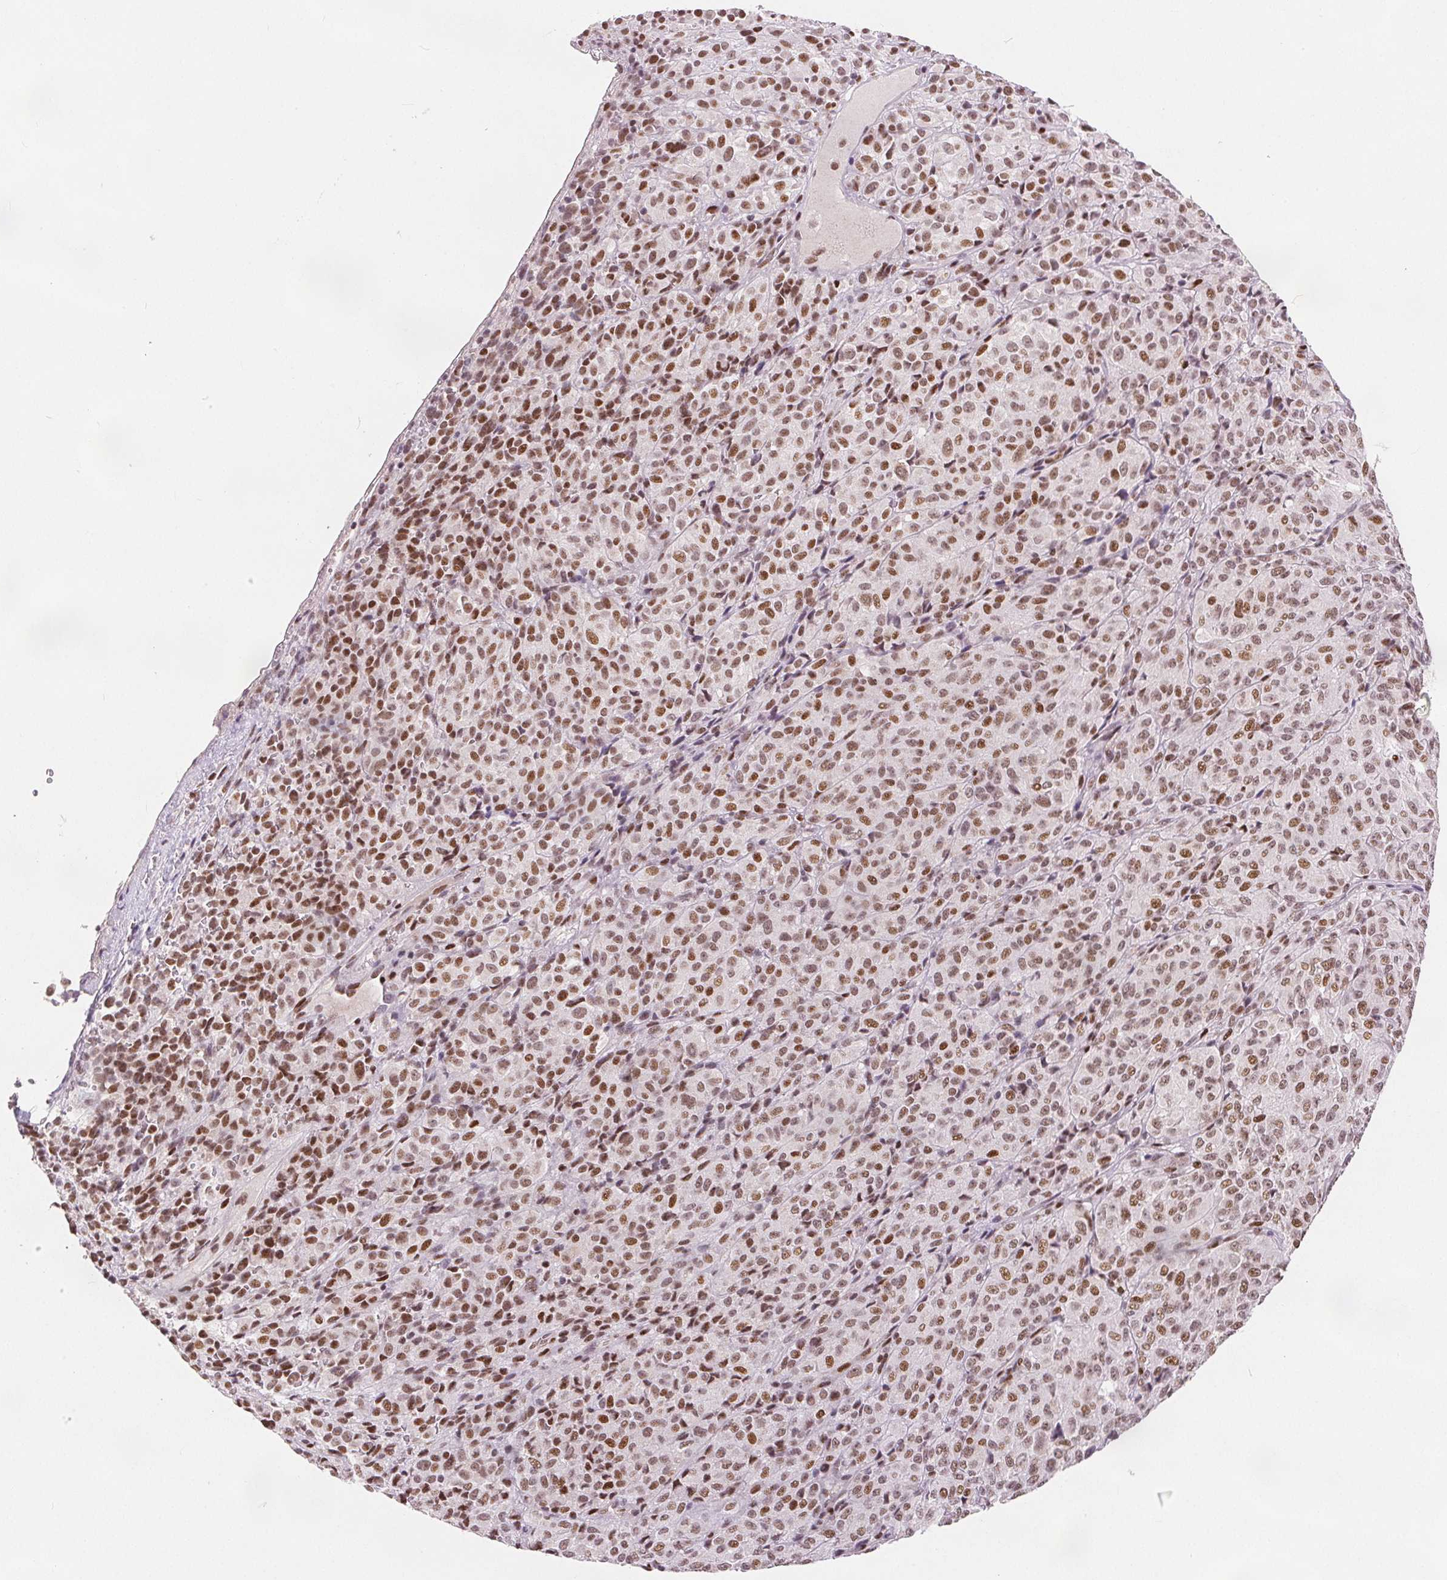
{"staining": {"intensity": "moderate", "quantity": ">75%", "location": "nuclear"}, "tissue": "melanoma", "cell_type": "Tumor cells", "image_type": "cancer", "snomed": [{"axis": "morphology", "description": "Malignant melanoma, Metastatic site"}, {"axis": "topography", "description": "Brain"}], "caption": "Tumor cells show medium levels of moderate nuclear staining in approximately >75% of cells in melanoma.", "gene": "ZNF703", "patient": {"sex": "female", "age": 56}}